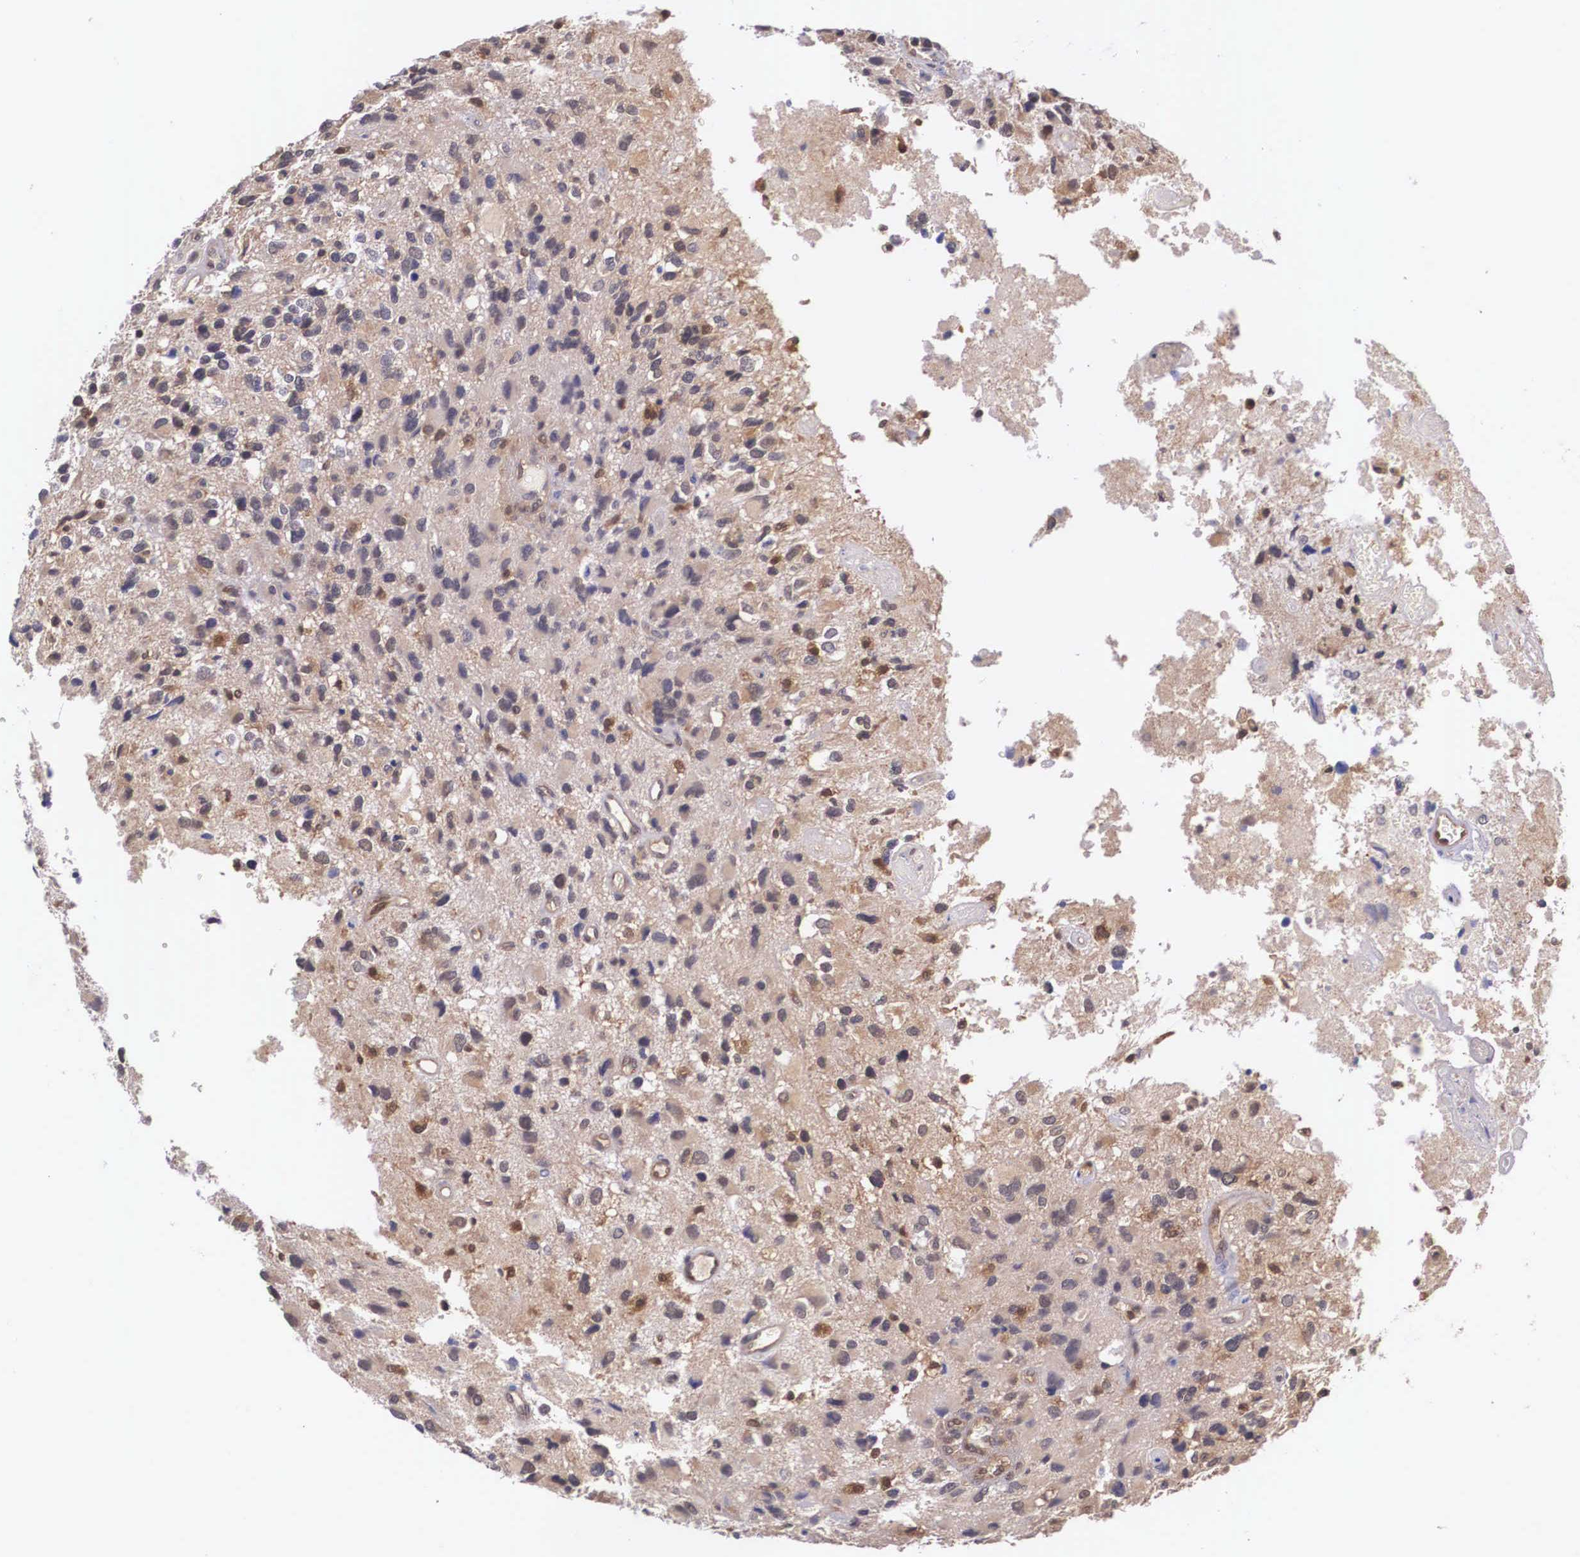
{"staining": {"intensity": "weak", "quantity": "<25%", "location": "cytoplasmic/membranous"}, "tissue": "glioma", "cell_type": "Tumor cells", "image_type": "cancer", "snomed": [{"axis": "morphology", "description": "Glioma, malignant, High grade"}, {"axis": "topography", "description": "Brain"}], "caption": "Tumor cells show no significant expression in glioma. (DAB IHC with hematoxylin counter stain).", "gene": "IGBP1", "patient": {"sex": "male", "age": 69}}